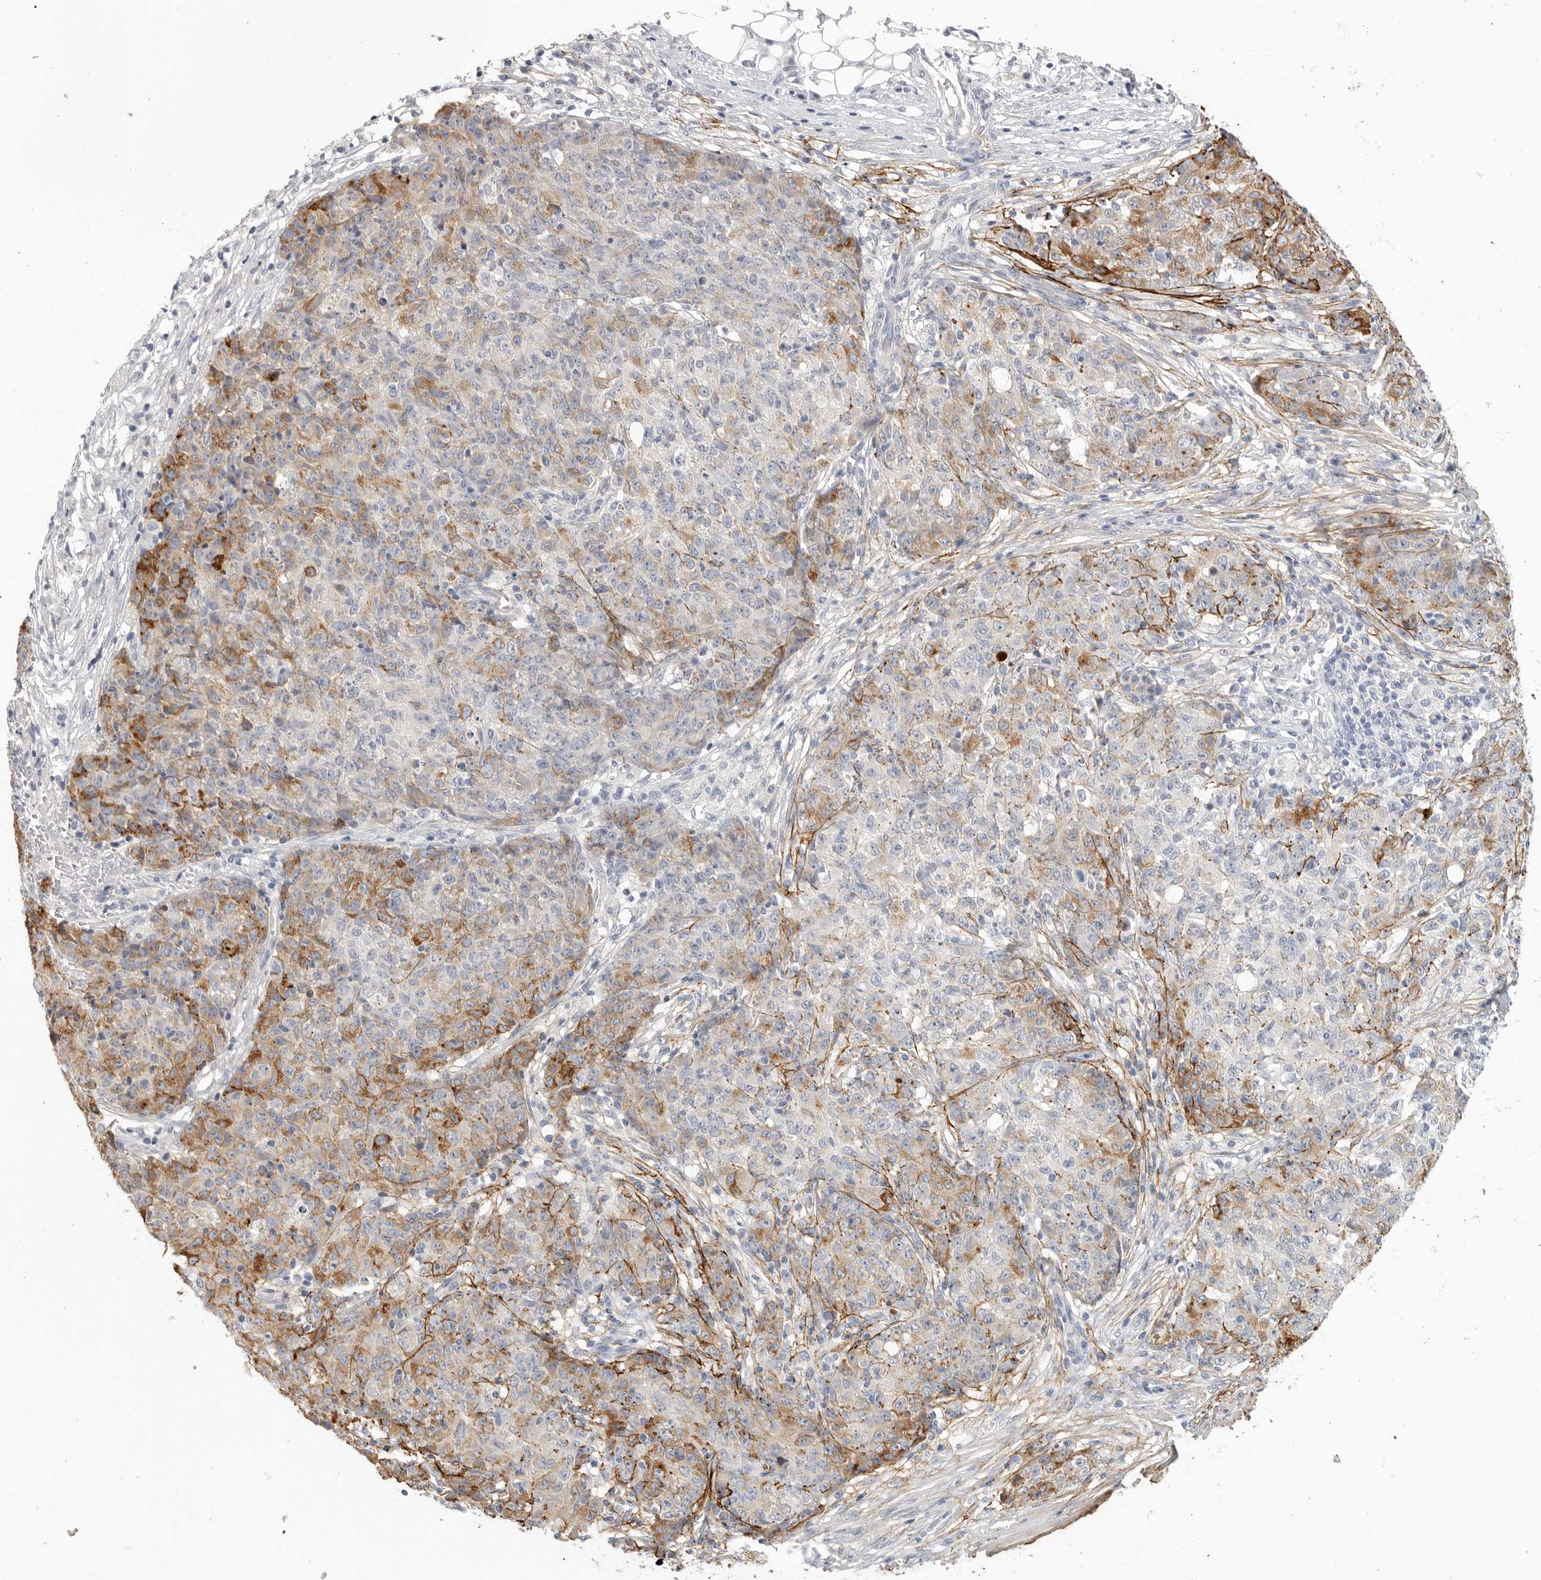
{"staining": {"intensity": "moderate", "quantity": "<25%", "location": "cytoplasmic/membranous"}, "tissue": "ovarian cancer", "cell_type": "Tumor cells", "image_type": "cancer", "snomed": [{"axis": "morphology", "description": "Carcinoma, endometroid"}, {"axis": "topography", "description": "Ovary"}], "caption": "The histopathology image exhibits staining of ovarian cancer (endometroid carcinoma), revealing moderate cytoplasmic/membranous protein positivity (brown color) within tumor cells.", "gene": "FBN2", "patient": {"sex": "female", "age": 42}}